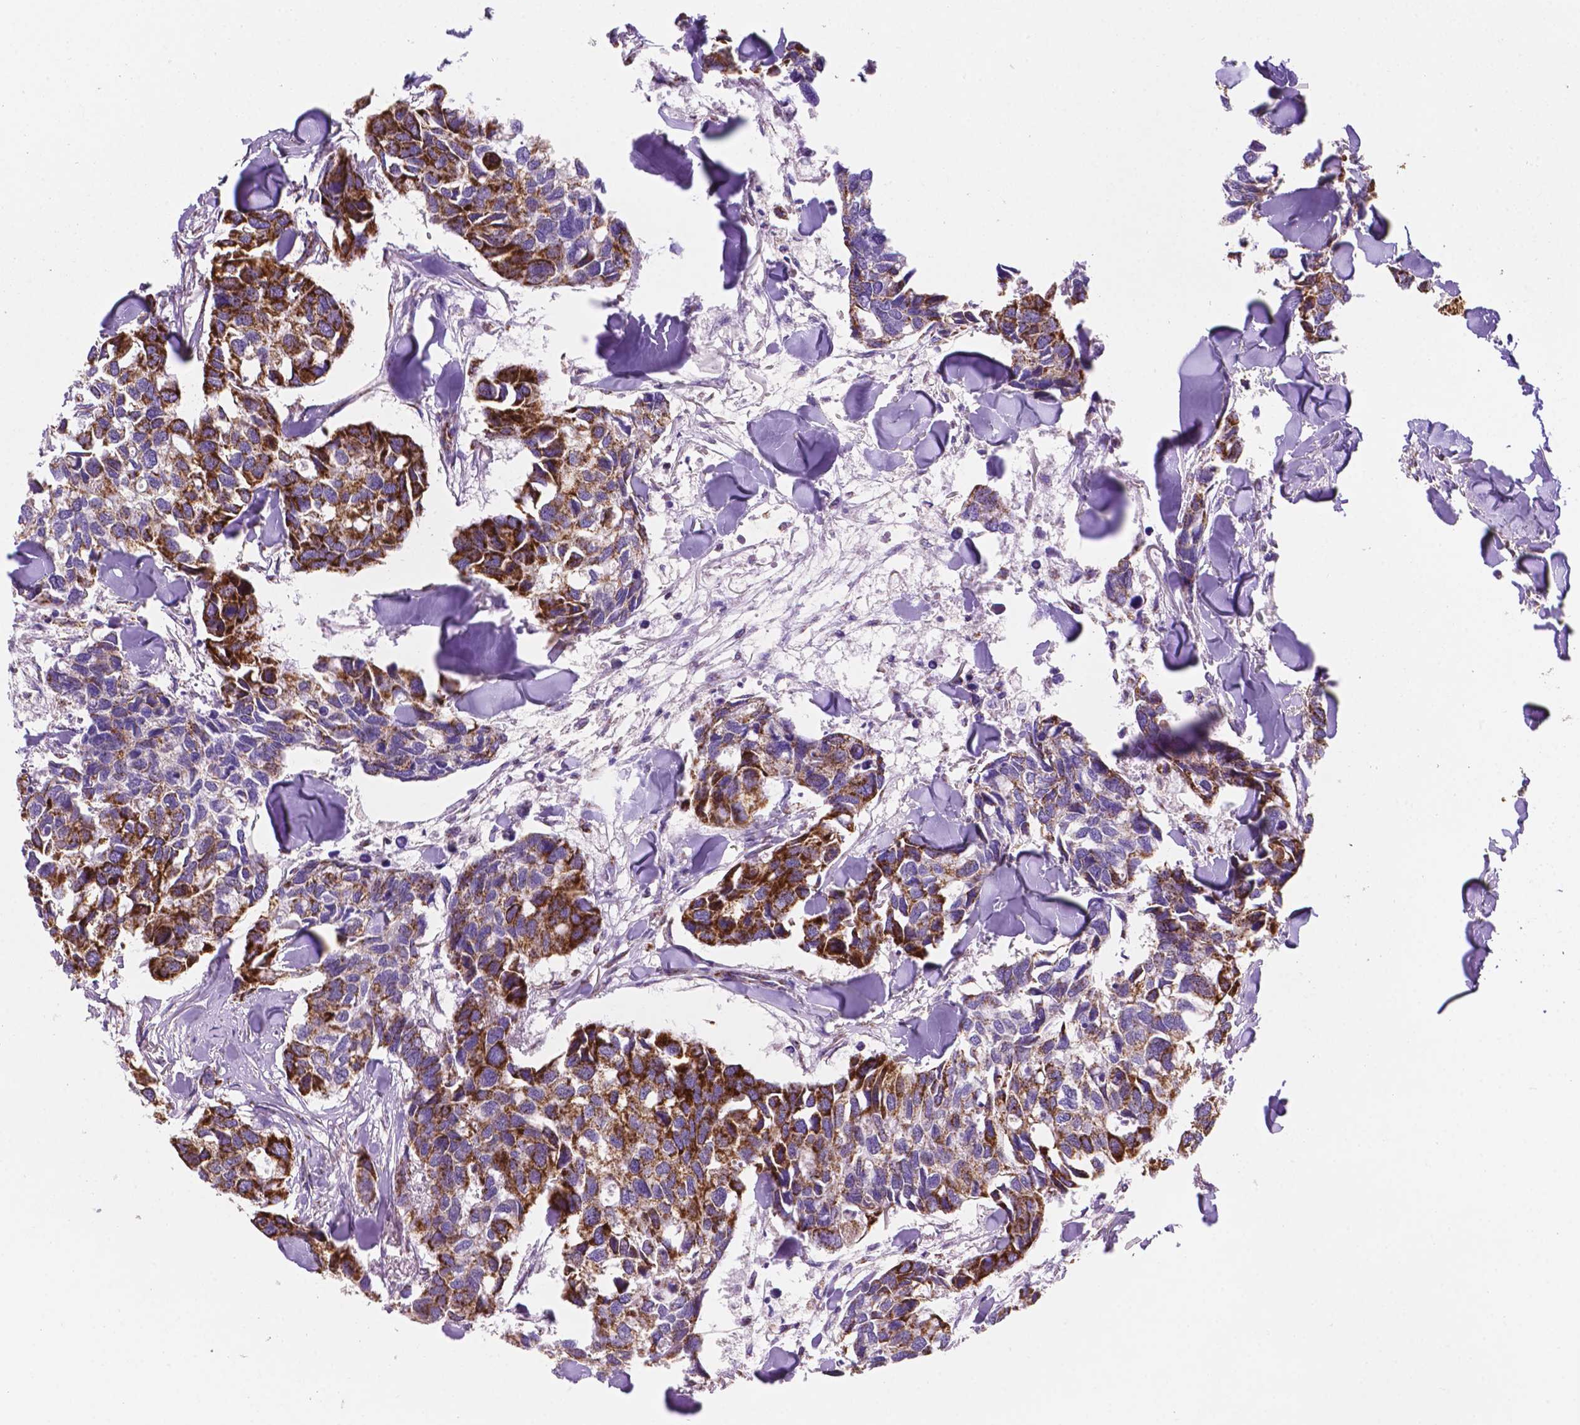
{"staining": {"intensity": "strong", "quantity": "25%-75%", "location": "cytoplasmic/membranous"}, "tissue": "breast cancer", "cell_type": "Tumor cells", "image_type": "cancer", "snomed": [{"axis": "morphology", "description": "Duct carcinoma"}, {"axis": "topography", "description": "Breast"}], "caption": "Brown immunohistochemical staining in human infiltrating ductal carcinoma (breast) reveals strong cytoplasmic/membranous positivity in about 25%-75% of tumor cells.", "gene": "HSPD1", "patient": {"sex": "female", "age": 83}}